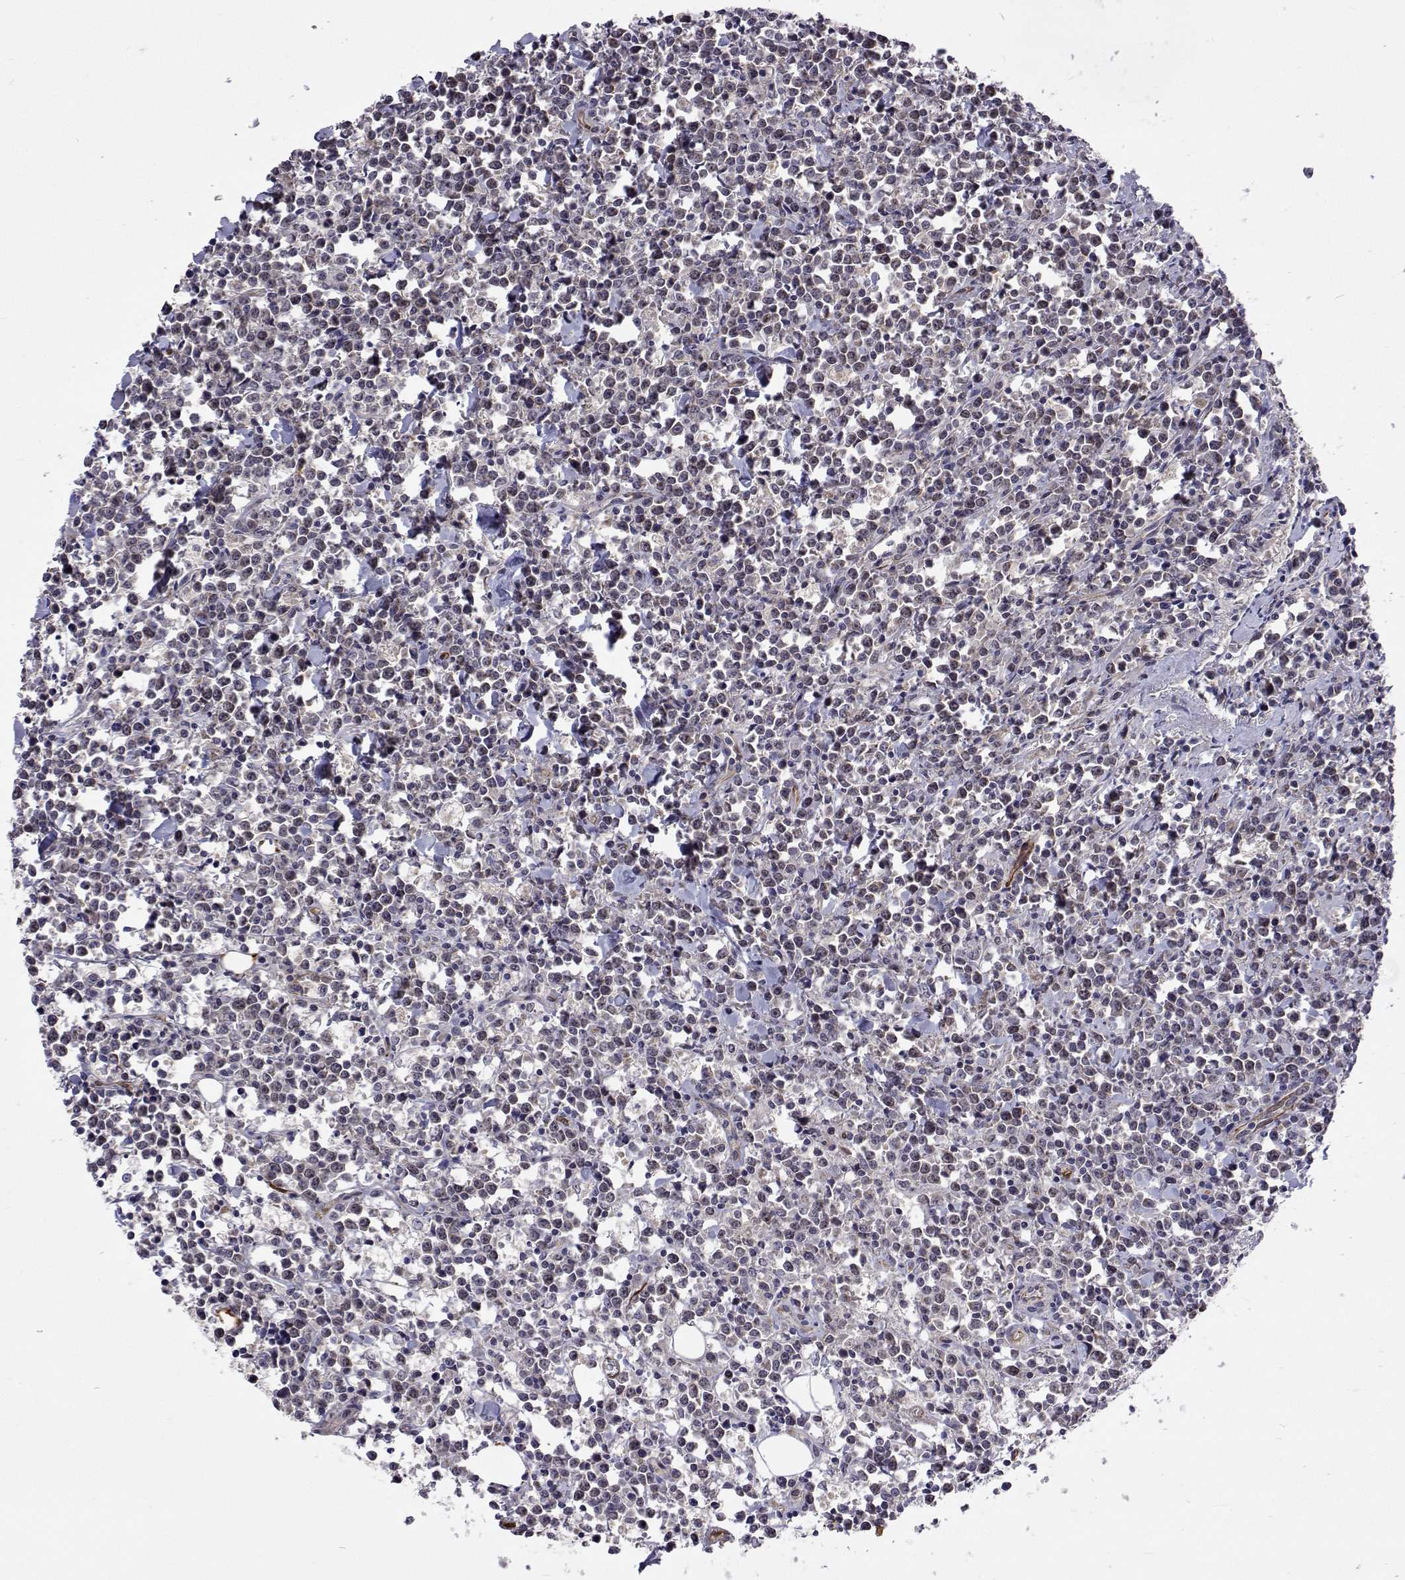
{"staining": {"intensity": "weak", "quantity": "<25%", "location": "cytoplasmic/membranous"}, "tissue": "lymphoma", "cell_type": "Tumor cells", "image_type": "cancer", "snomed": [{"axis": "morphology", "description": "Malignant lymphoma, non-Hodgkin's type, High grade"}, {"axis": "topography", "description": "Small intestine"}], "caption": "Photomicrograph shows no significant protein staining in tumor cells of lymphoma.", "gene": "DHTKD1", "patient": {"sex": "female", "age": 56}}